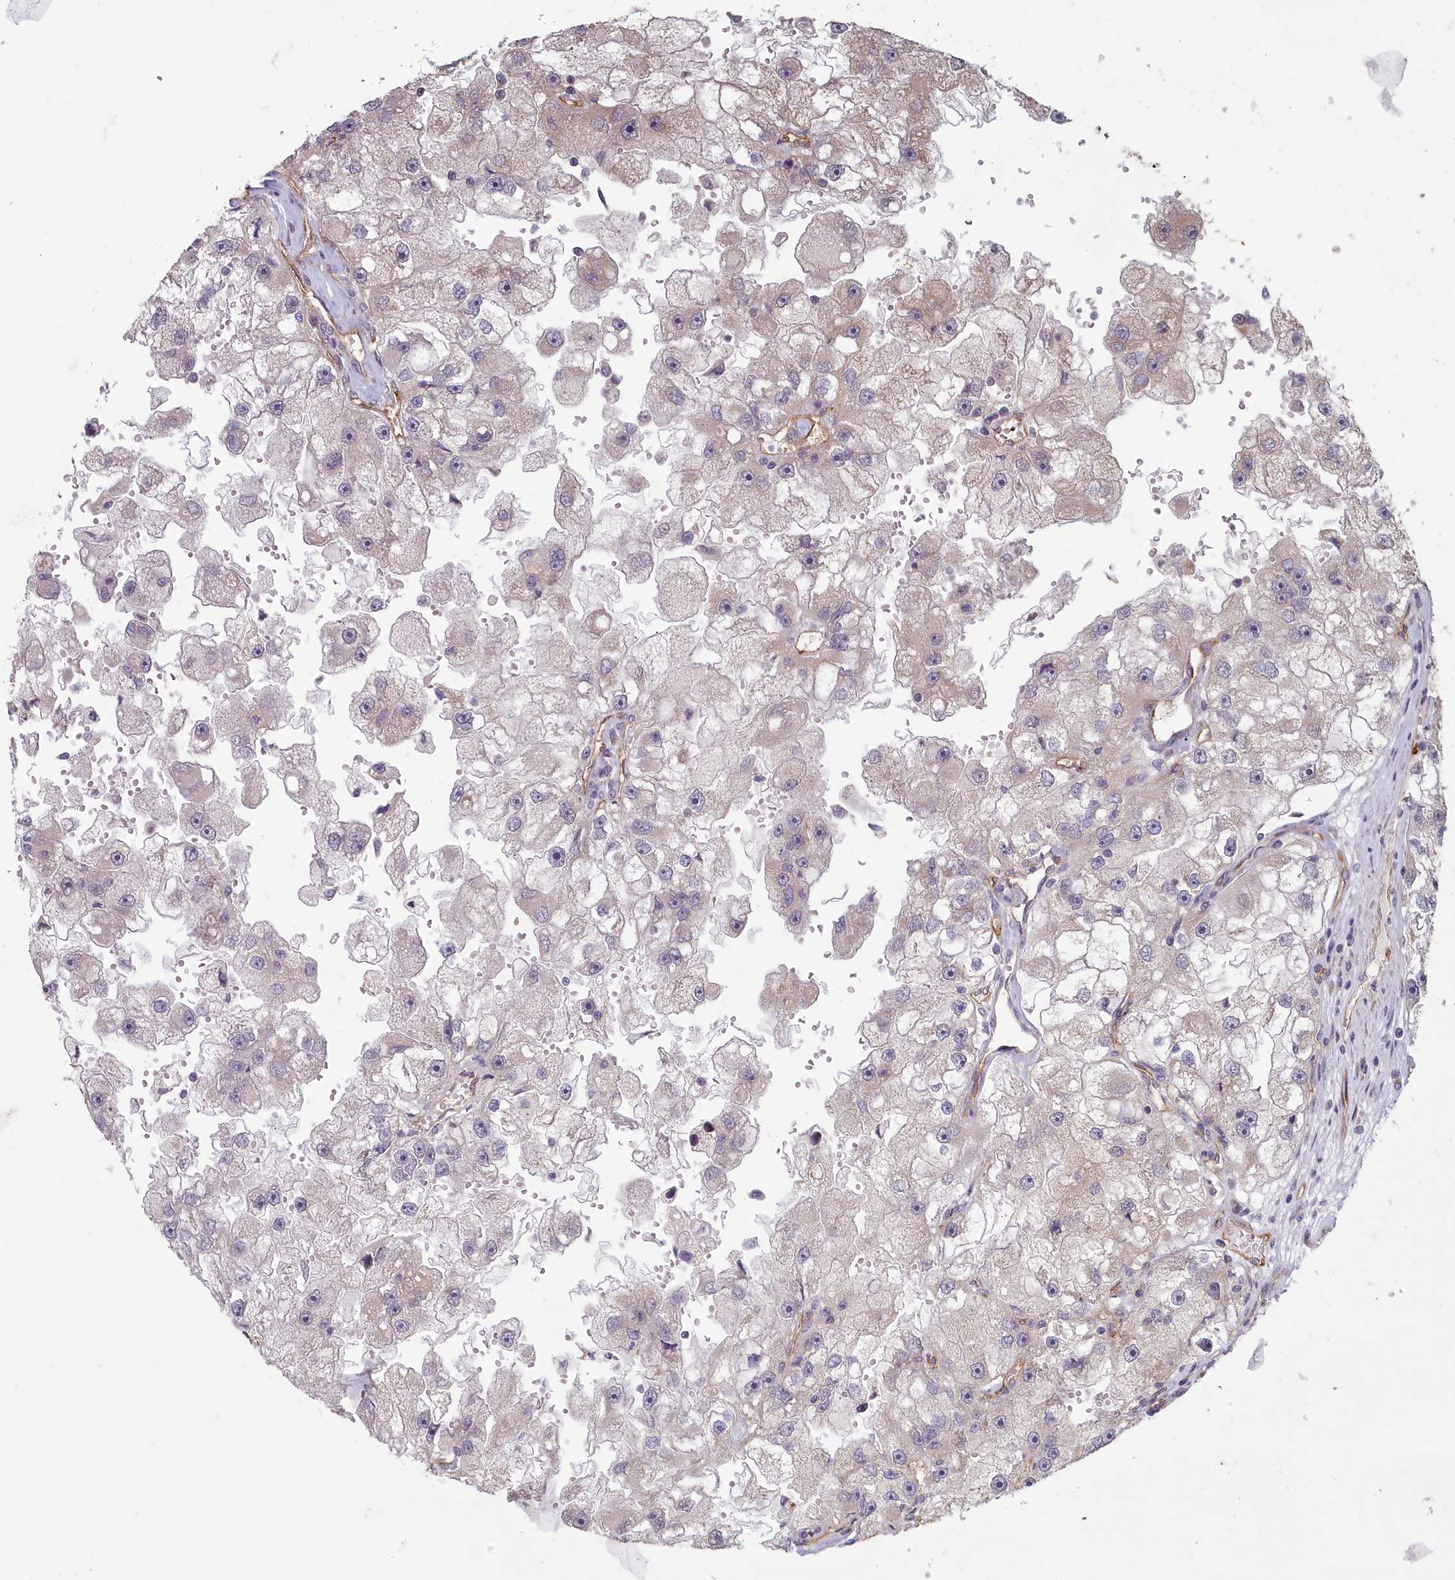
{"staining": {"intensity": "moderate", "quantity": "<25%", "location": "cytoplasmic/membranous"}, "tissue": "renal cancer", "cell_type": "Tumor cells", "image_type": "cancer", "snomed": [{"axis": "morphology", "description": "Adenocarcinoma, NOS"}, {"axis": "topography", "description": "Kidney"}], "caption": "Immunohistochemistry (IHC) histopathology image of renal cancer (adenocarcinoma) stained for a protein (brown), which exhibits low levels of moderate cytoplasmic/membranous positivity in approximately <25% of tumor cells.", "gene": "TSPYL4", "patient": {"sex": "male", "age": 63}}